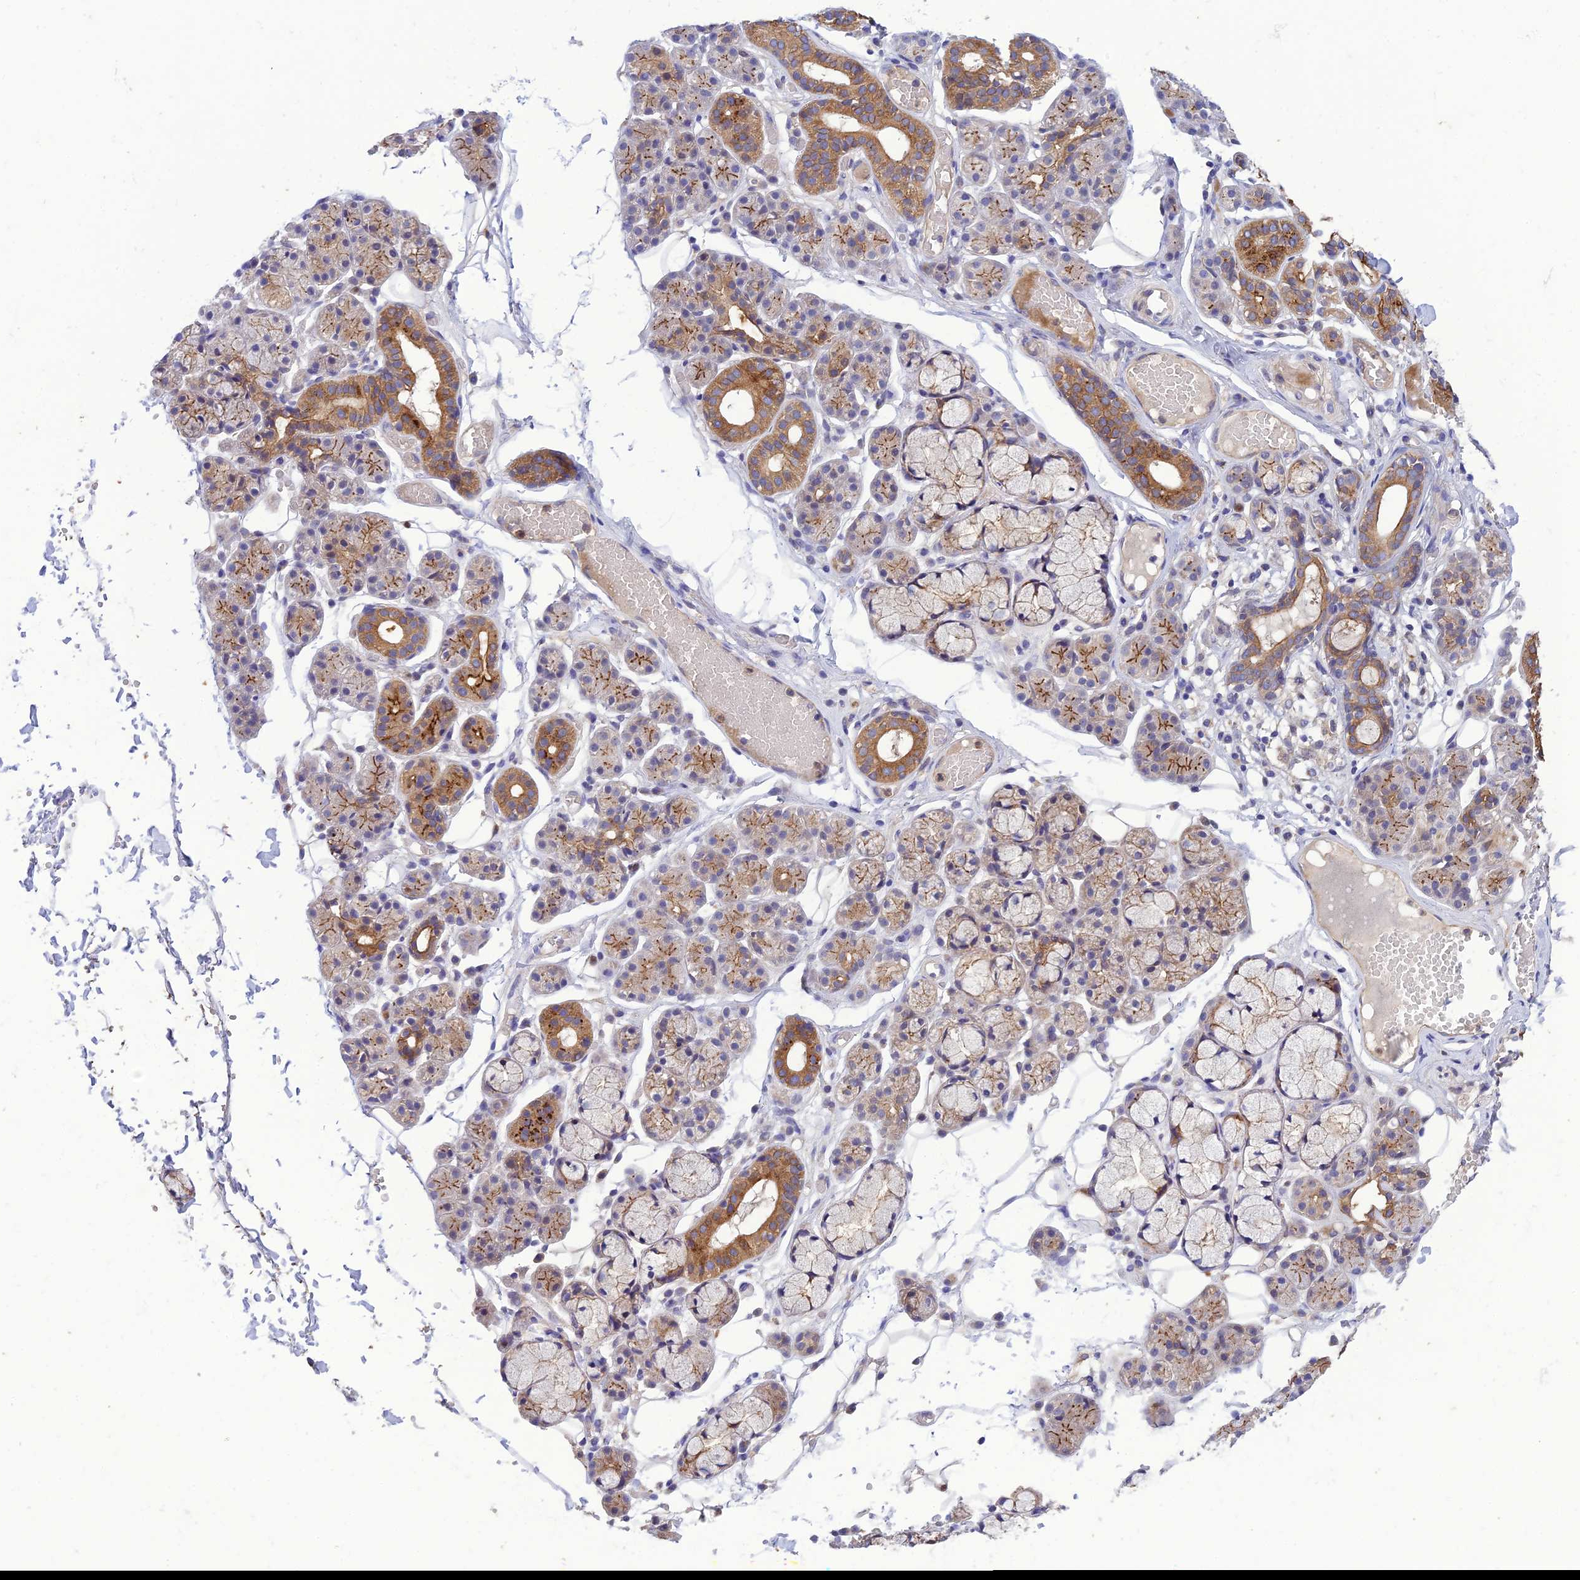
{"staining": {"intensity": "strong", "quantity": "25%-75%", "location": "cytoplasmic/membranous"}, "tissue": "salivary gland", "cell_type": "Glandular cells", "image_type": "normal", "snomed": [{"axis": "morphology", "description": "Normal tissue, NOS"}, {"axis": "topography", "description": "Salivary gland"}], "caption": "An IHC image of unremarkable tissue is shown. Protein staining in brown highlights strong cytoplasmic/membranous positivity in salivary gland within glandular cells.", "gene": "IRAK3", "patient": {"sex": "male", "age": 63}}